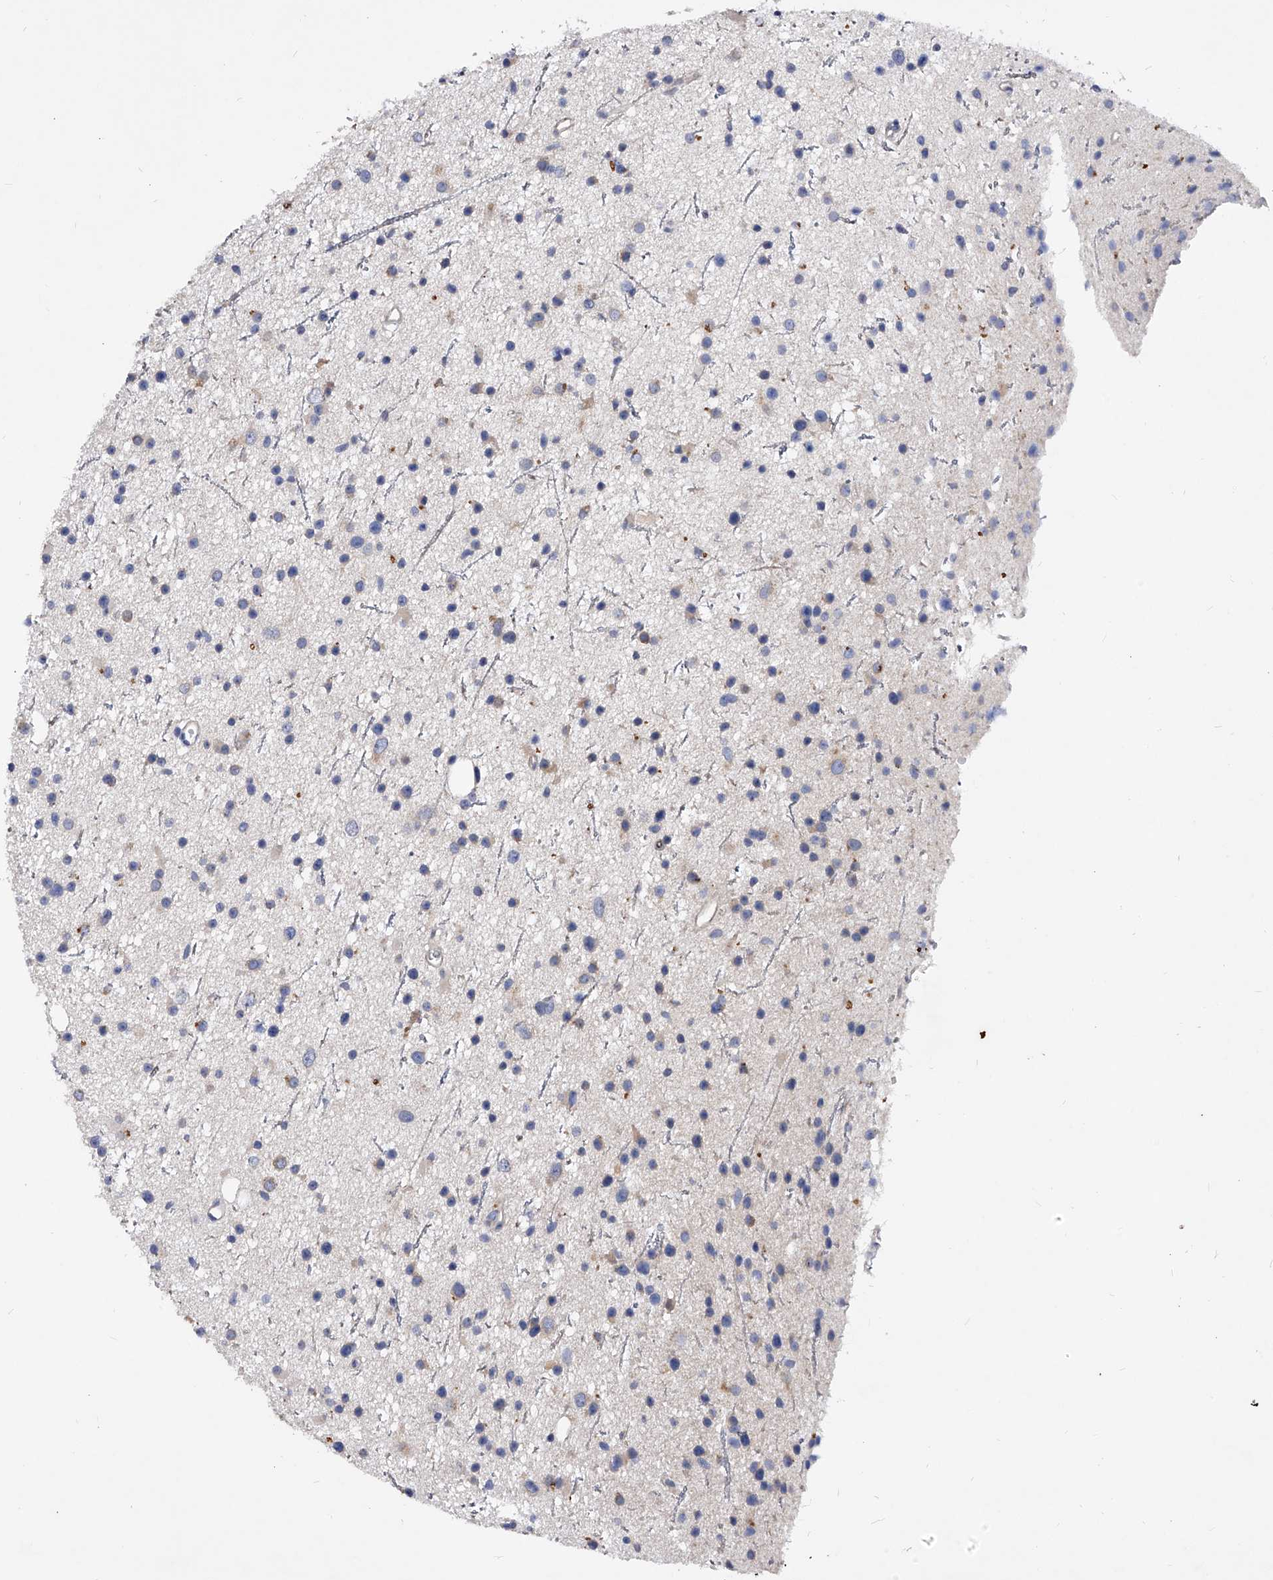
{"staining": {"intensity": "negative", "quantity": "none", "location": "none"}, "tissue": "glioma", "cell_type": "Tumor cells", "image_type": "cancer", "snomed": [{"axis": "morphology", "description": "Glioma, malignant, Low grade"}, {"axis": "topography", "description": "Cerebral cortex"}], "caption": "Immunohistochemical staining of human glioma shows no significant positivity in tumor cells.", "gene": "PPP5C", "patient": {"sex": "female", "age": 39}}